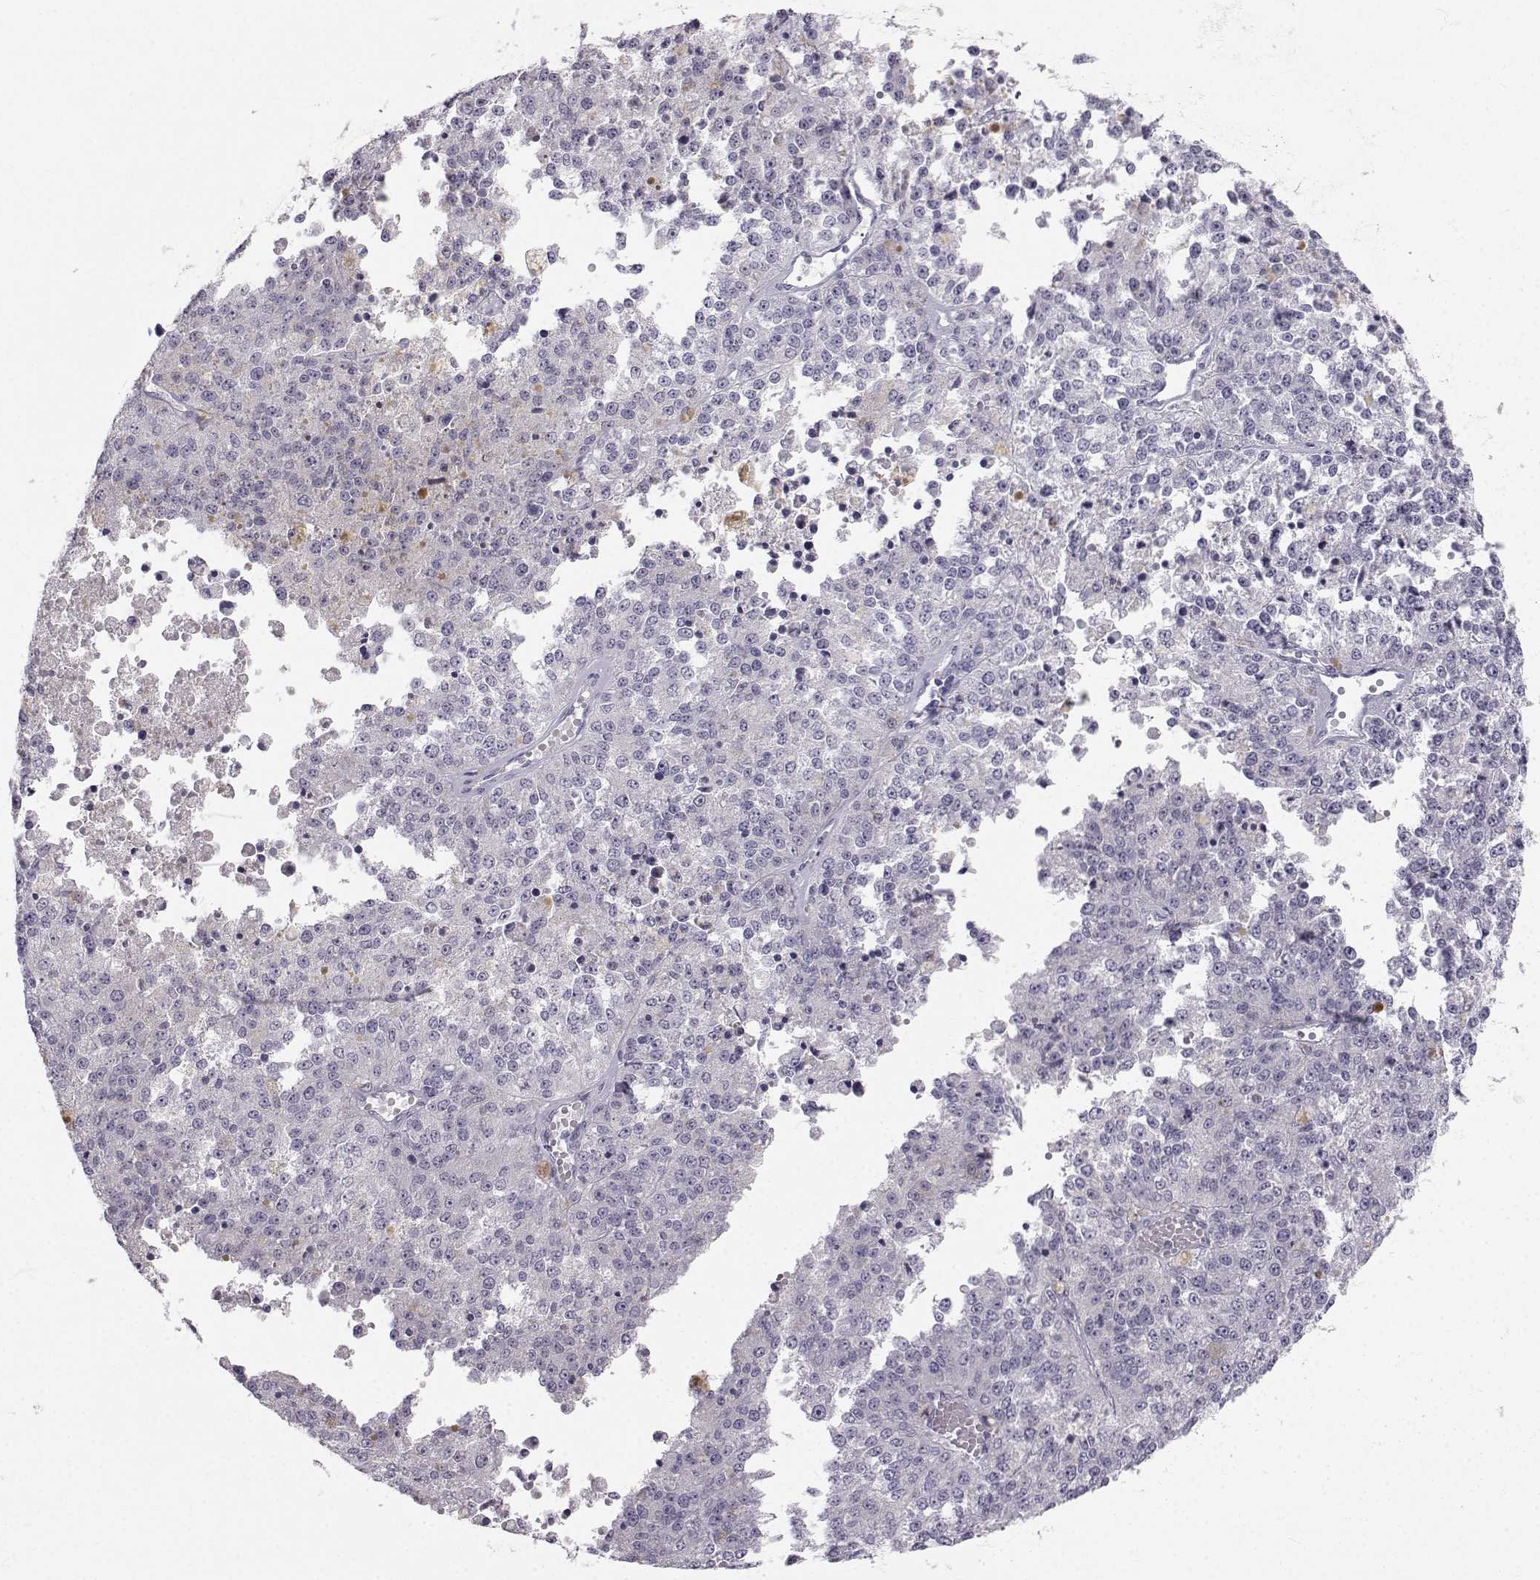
{"staining": {"intensity": "negative", "quantity": "none", "location": "none"}, "tissue": "melanoma", "cell_type": "Tumor cells", "image_type": "cancer", "snomed": [{"axis": "morphology", "description": "Malignant melanoma, Metastatic site"}, {"axis": "topography", "description": "Lymph node"}], "caption": "The histopathology image displays no significant positivity in tumor cells of melanoma. (IHC, brightfield microscopy, high magnification).", "gene": "ZNF185", "patient": {"sex": "female", "age": 64}}